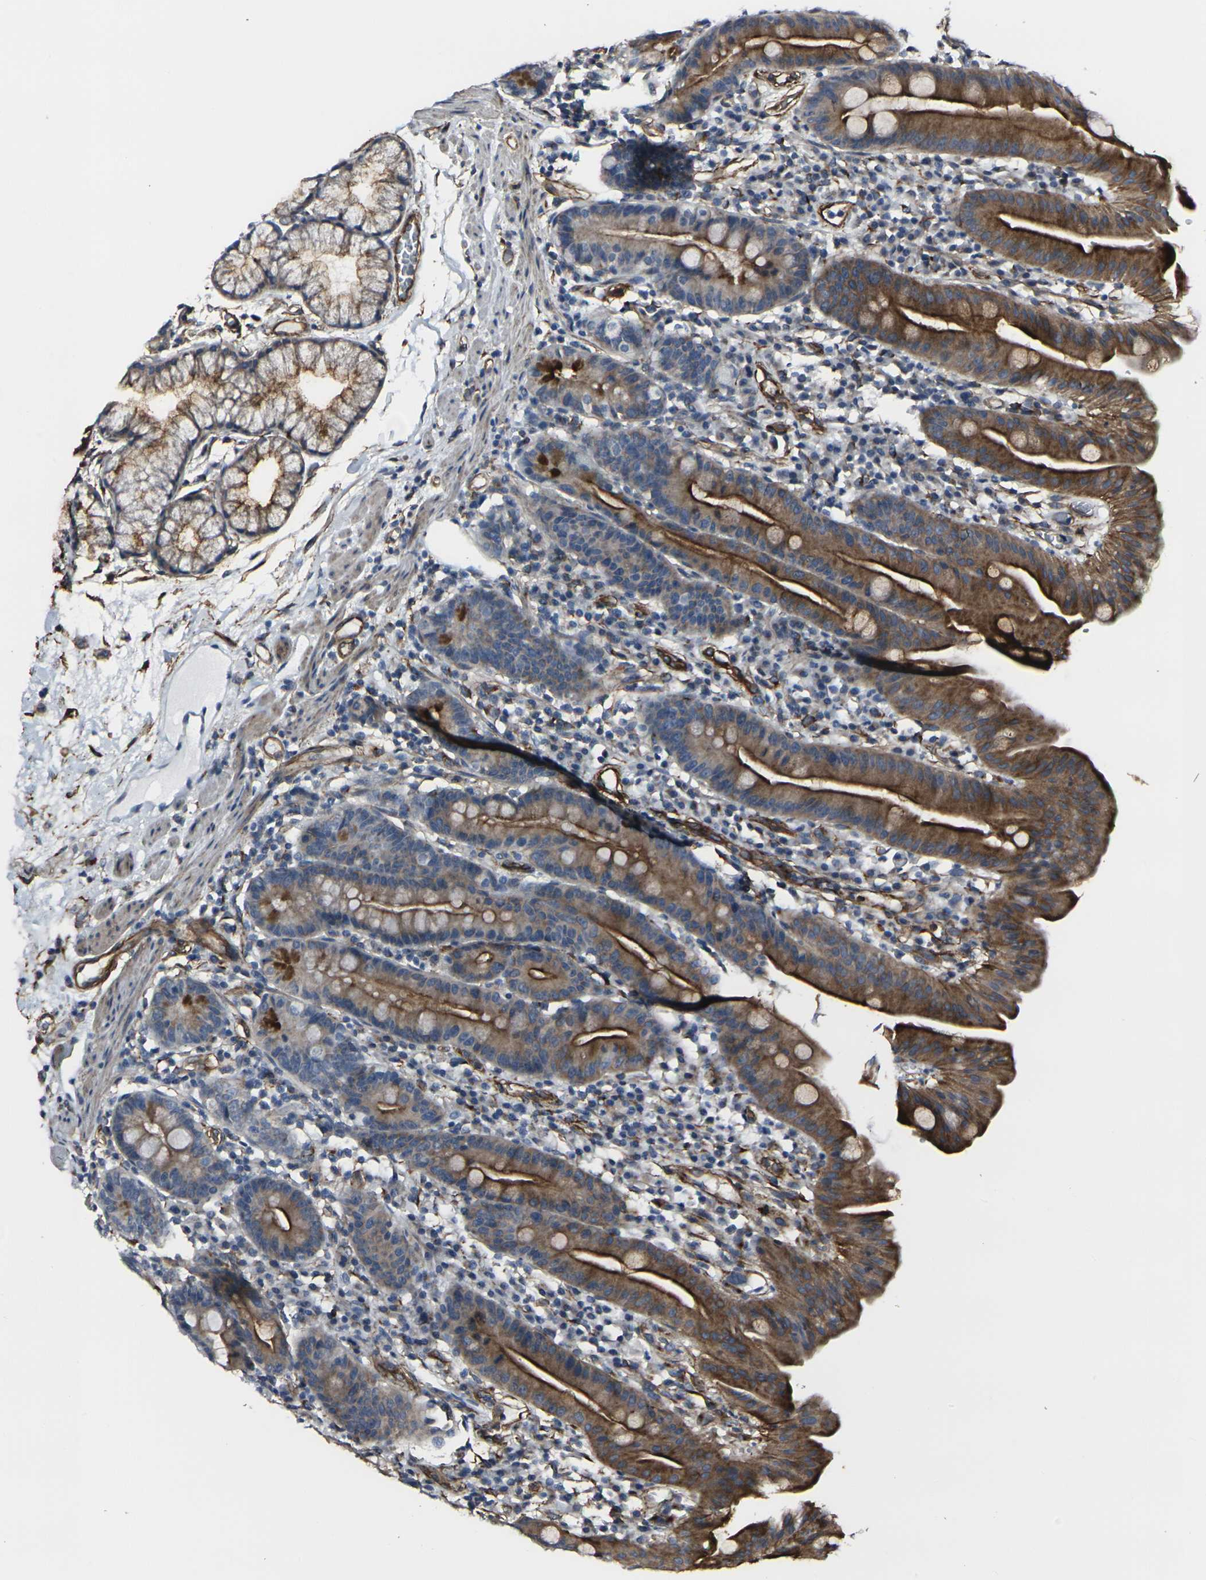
{"staining": {"intensity": "strong", "quantity": ">75%", "location": "cytoplasmic/membranous"}, "tissue": "duodenum", "cell_type": "Glandular cells", "image_type": "normal", "snomed": [{"axis": "morphology", "description": "Normal tissue, NOS"}, {"axis": "topography", "description": "Duodenum"}], "caption": "Unremarkable duodenum displays strong cytoplasmic/membranous staining in approximately >75% of glandular cells The staining was performed using DAB (3,3'-diaminobenzidine) to visualize the protein expression in brown, while the nuclei were stained in blue with hematoxylin (Magnification: 20x)..", "gene": "MYOF", "patient": {"sex": "male", "age": 50}}